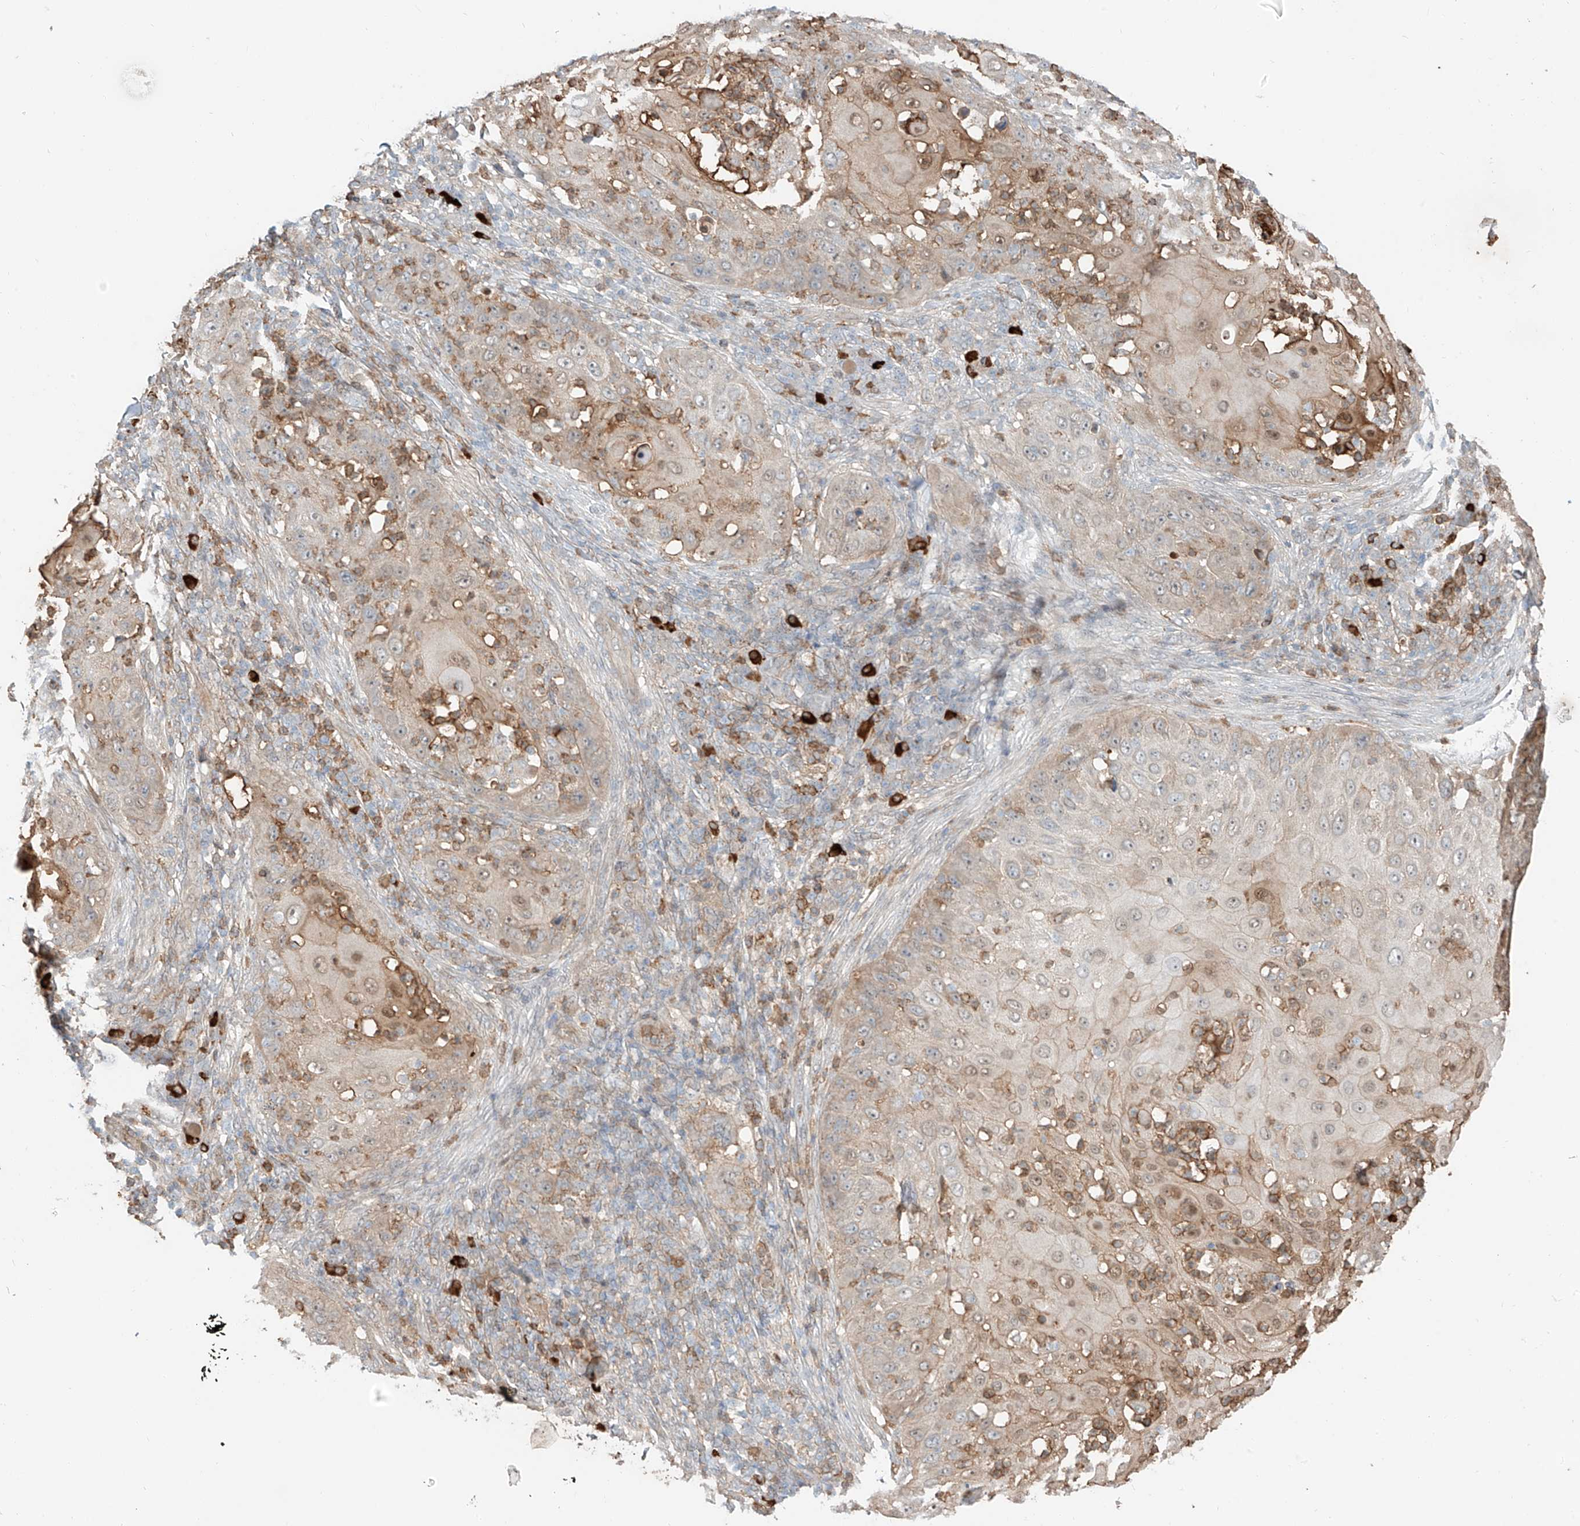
{"staining": {"intensity": "weak", "quantity": "<25%", "location": "cytoplasmic/membranous"}, "tissue": "skin cancer", "cell_type": "Tumor cells", "image_type": "cancer", "snomed": [{"axis": "morphology", "description": "Squamous cell carcinoma, NOS"}, {"axis": "topography", "description": "Skin"}], "caption": "IHC image of human skin squamous cell carcinoma stained for a protein (brown), which shows no expression in tumor cells.", "gene": "CEP162", "patient": {"sex": "female", "age": 44}}